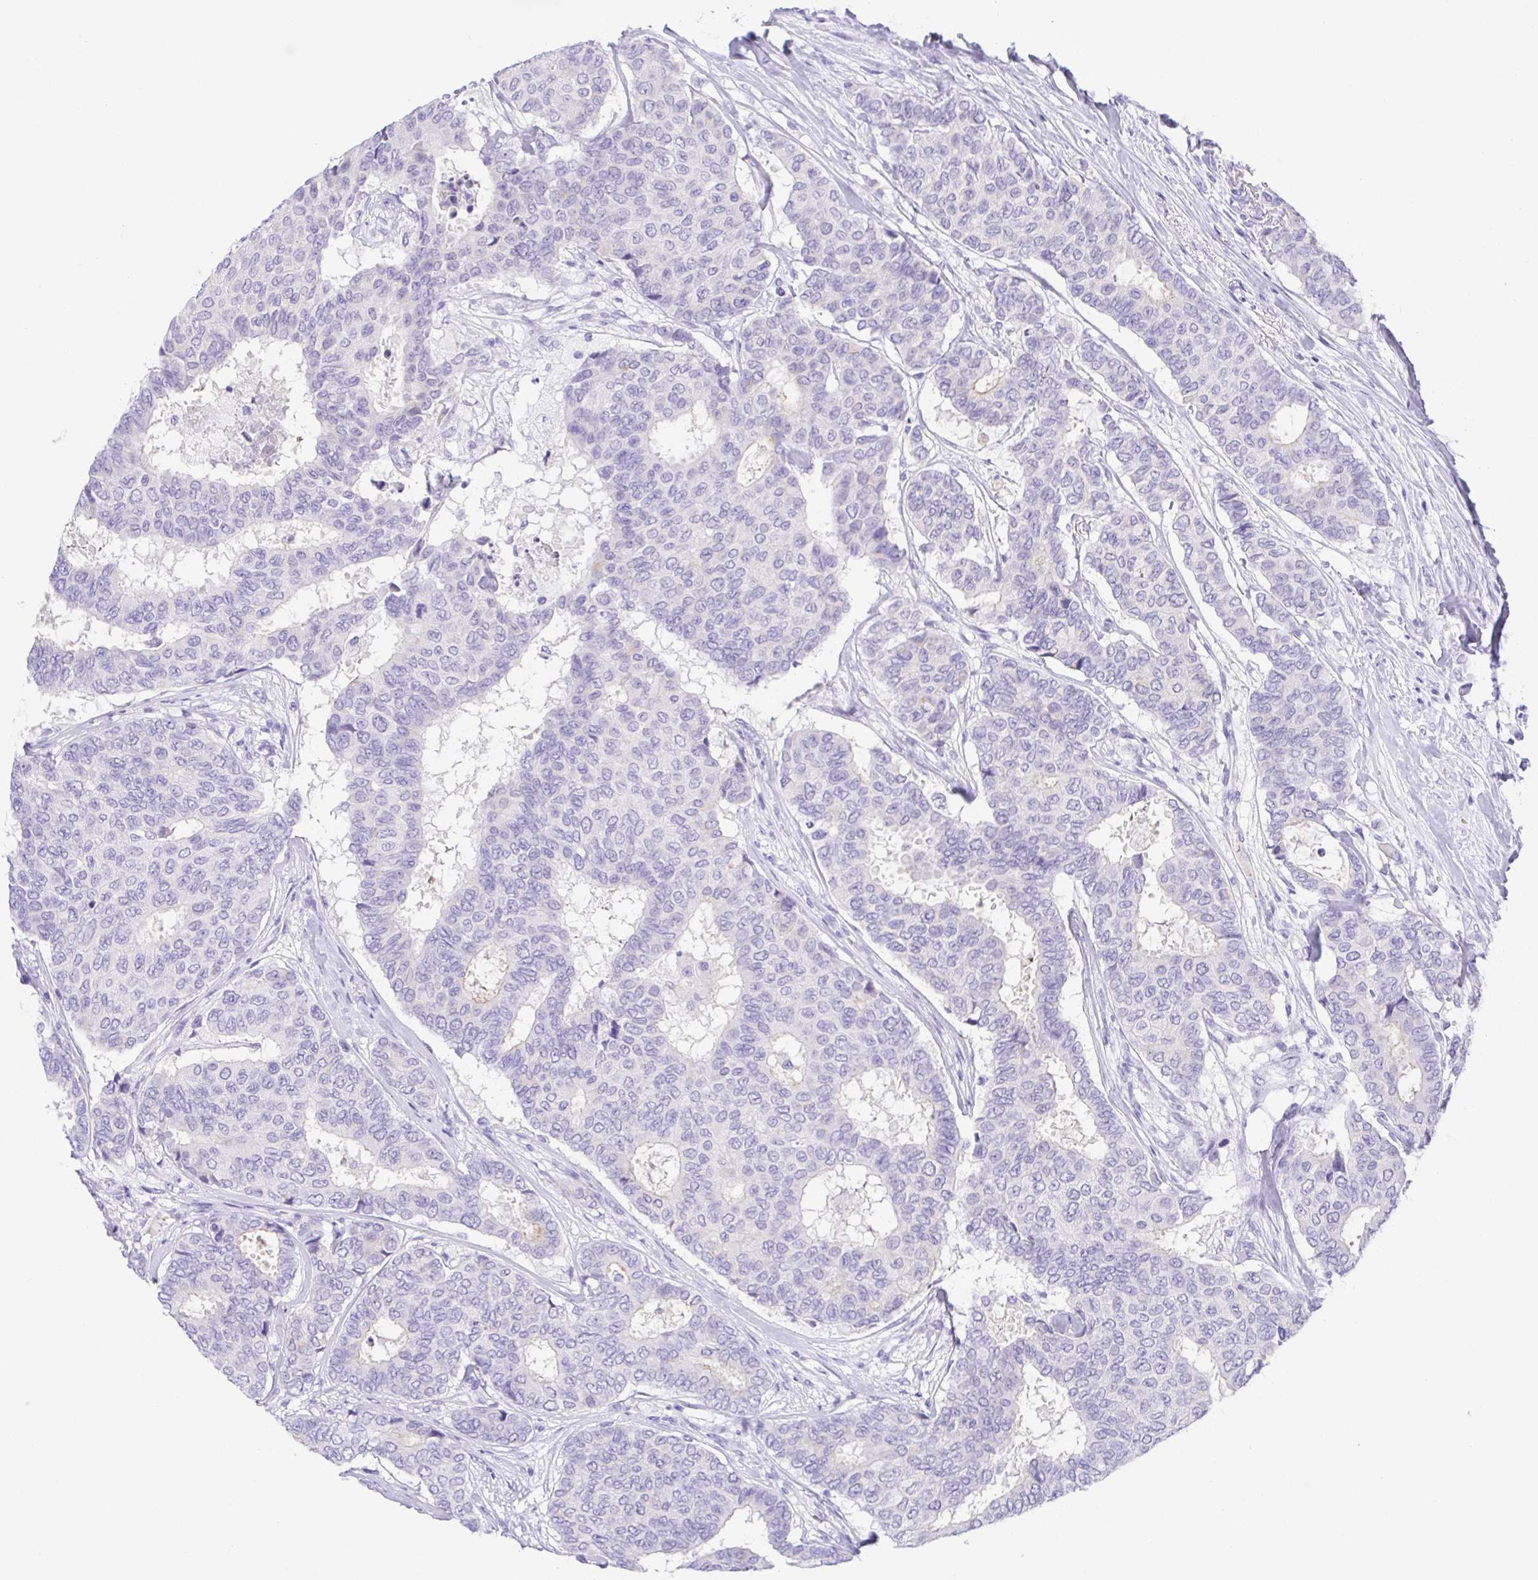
{"staining": {"intensity": "negative", "quantity": "none", "location": "none"}, "tissue": "breast cancer", "cell_type": "Tumor cells", "image_type": "cancer", "snomed": [{"axis": "morphology", "description": "Duct carcinoma"}, {"axis": "topography", "description": "Breast"}], "caption": "The immunohistochemistry photomicrograph has no significant staining in tumor cells of infiltrating ductal carcinoma (breast) tissue. (DAB immunohistochemistry (IHC) visualized using brightfield microscopy, high magnification).", "gene": "SPATA4", "patient": {"sex": "female", "age": 75}}